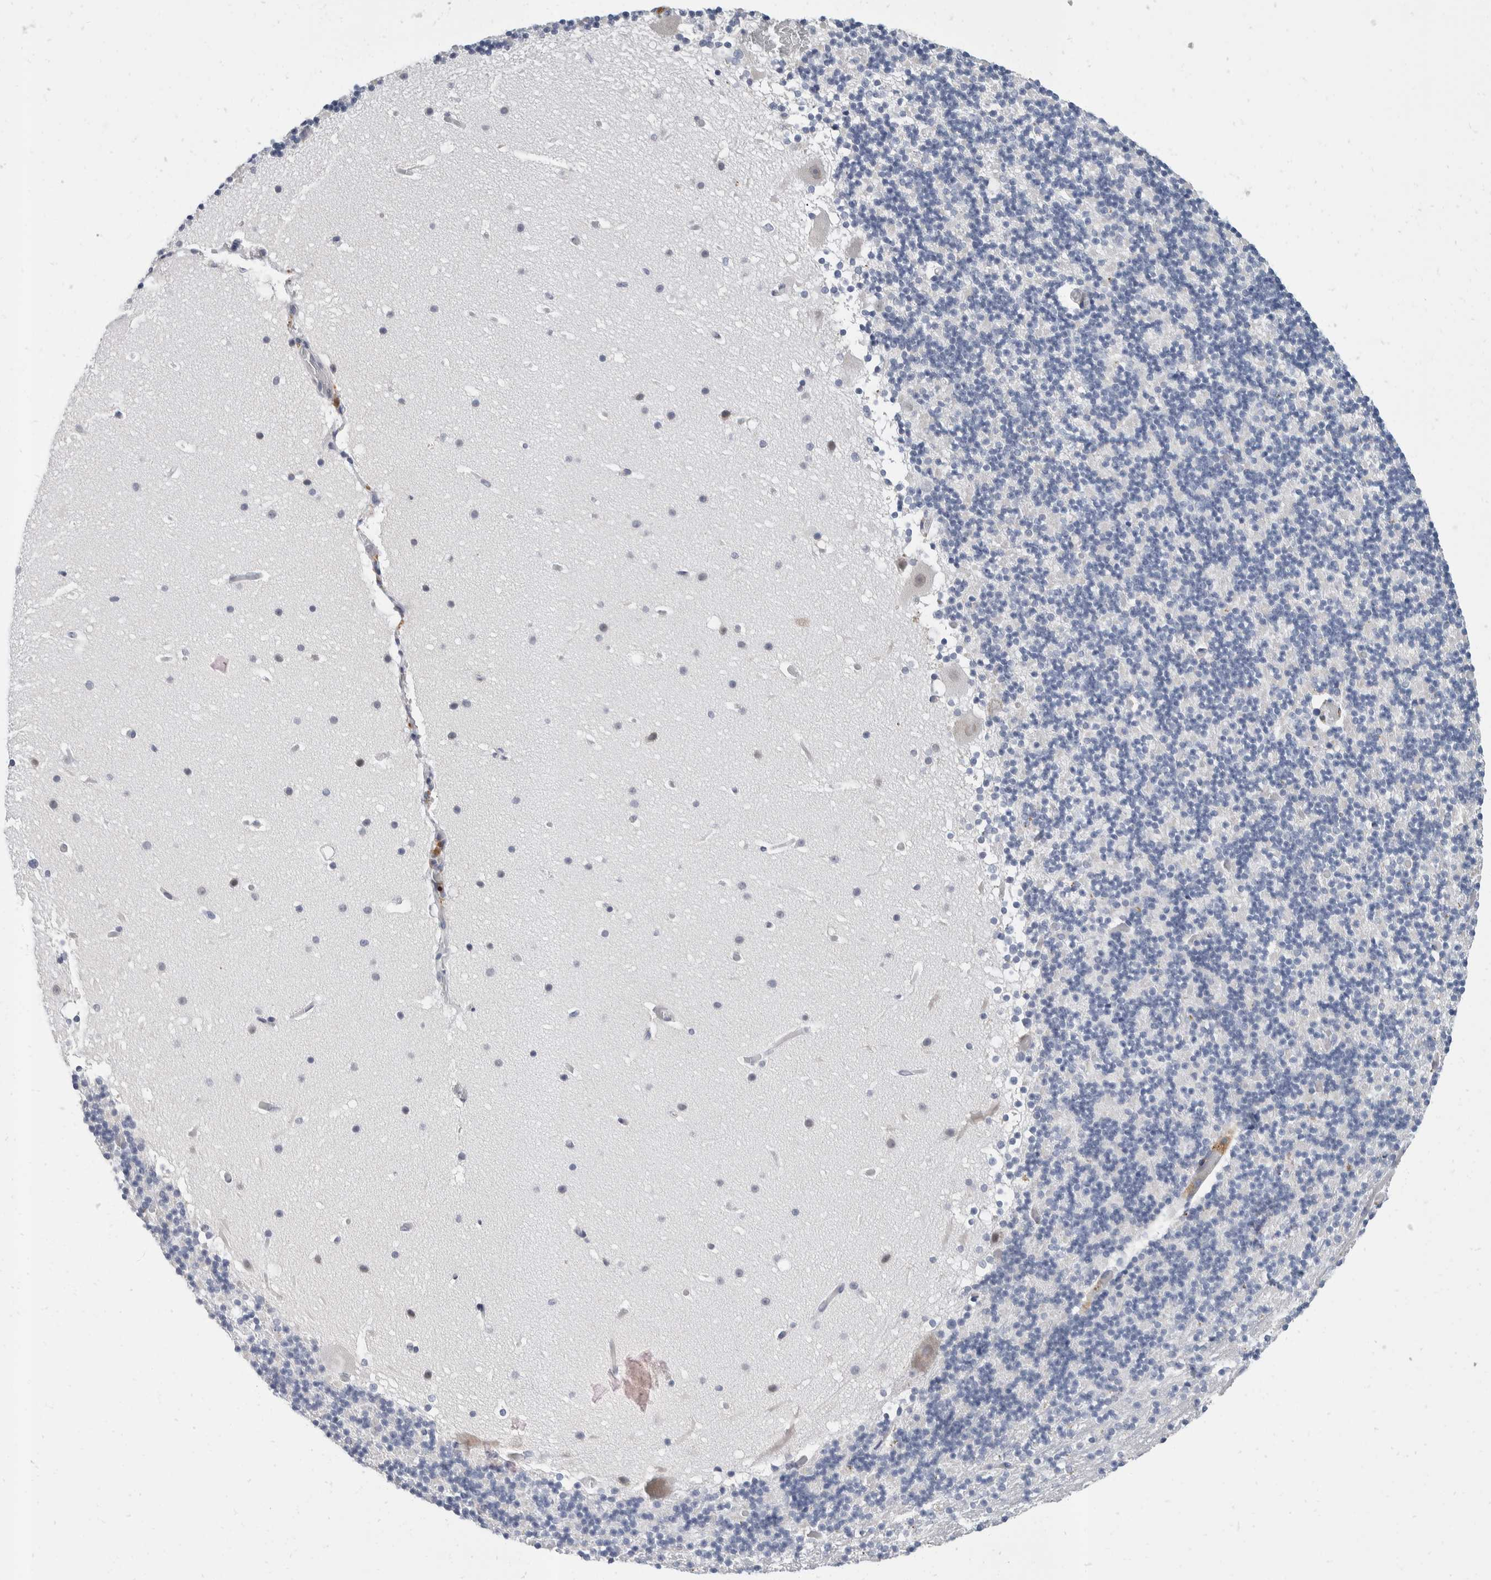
{"staining": {"intensity": "negative", "quantity": "none", "location": "none"}, "tissue": "cerebellum", "cell_type": "Cells in granular layer", "image_type": "normal", "snomed": [{"axis": "morphology", "description": "Normal tissue, NOS"}, {"axis": "topography", "description": "Cerebellum"}], "caption": "Normal cerebellum was stained to show a protein in brown. There is no significant expression in cells in granular layer.", "gene": "CATSPERD", "patient": {"sex": "male", "age": 57}}